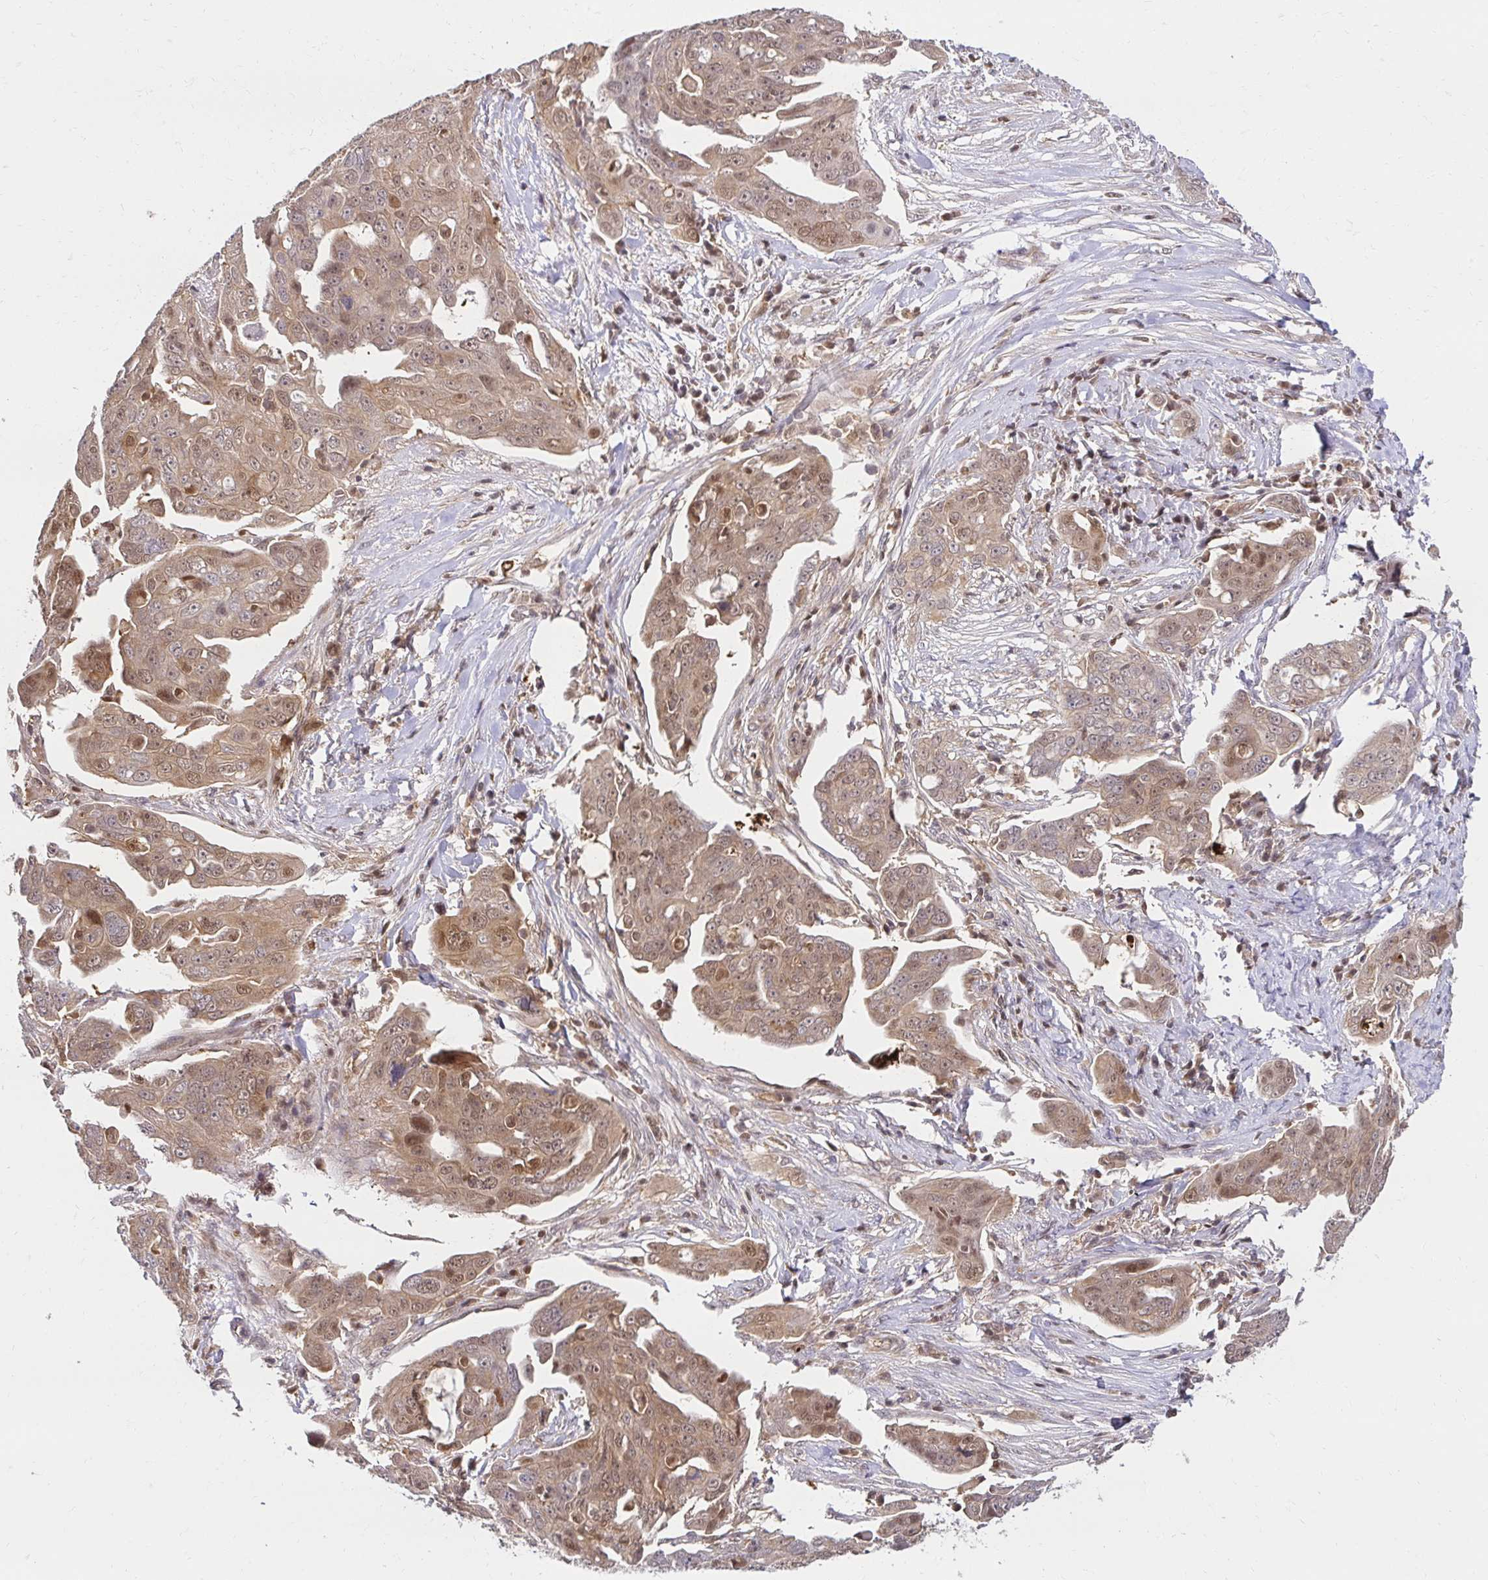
{"staining": {"intensity": "moderate", "quantity": ">75%", "location": "cytoplasmic/membranous,nuclear"}, "tissue": "ovarian cancer", "cell_type": "Tumor cells", "image_type": "cancer", "snomed": [{"axis": "morphology", "description": "Carcinoma, endometroid"}, {"axis": "topography", "description": "Ovary"}], "caption": "Moderate cytoplasmic/membranous and nuclear staining for a protein is present in about >75% of tumor cells of endometroid carcinoma (ovarian) using immunohistochemistry.", "gene": "PSMA4", "patient": {"sex": "female", "age": 70}}